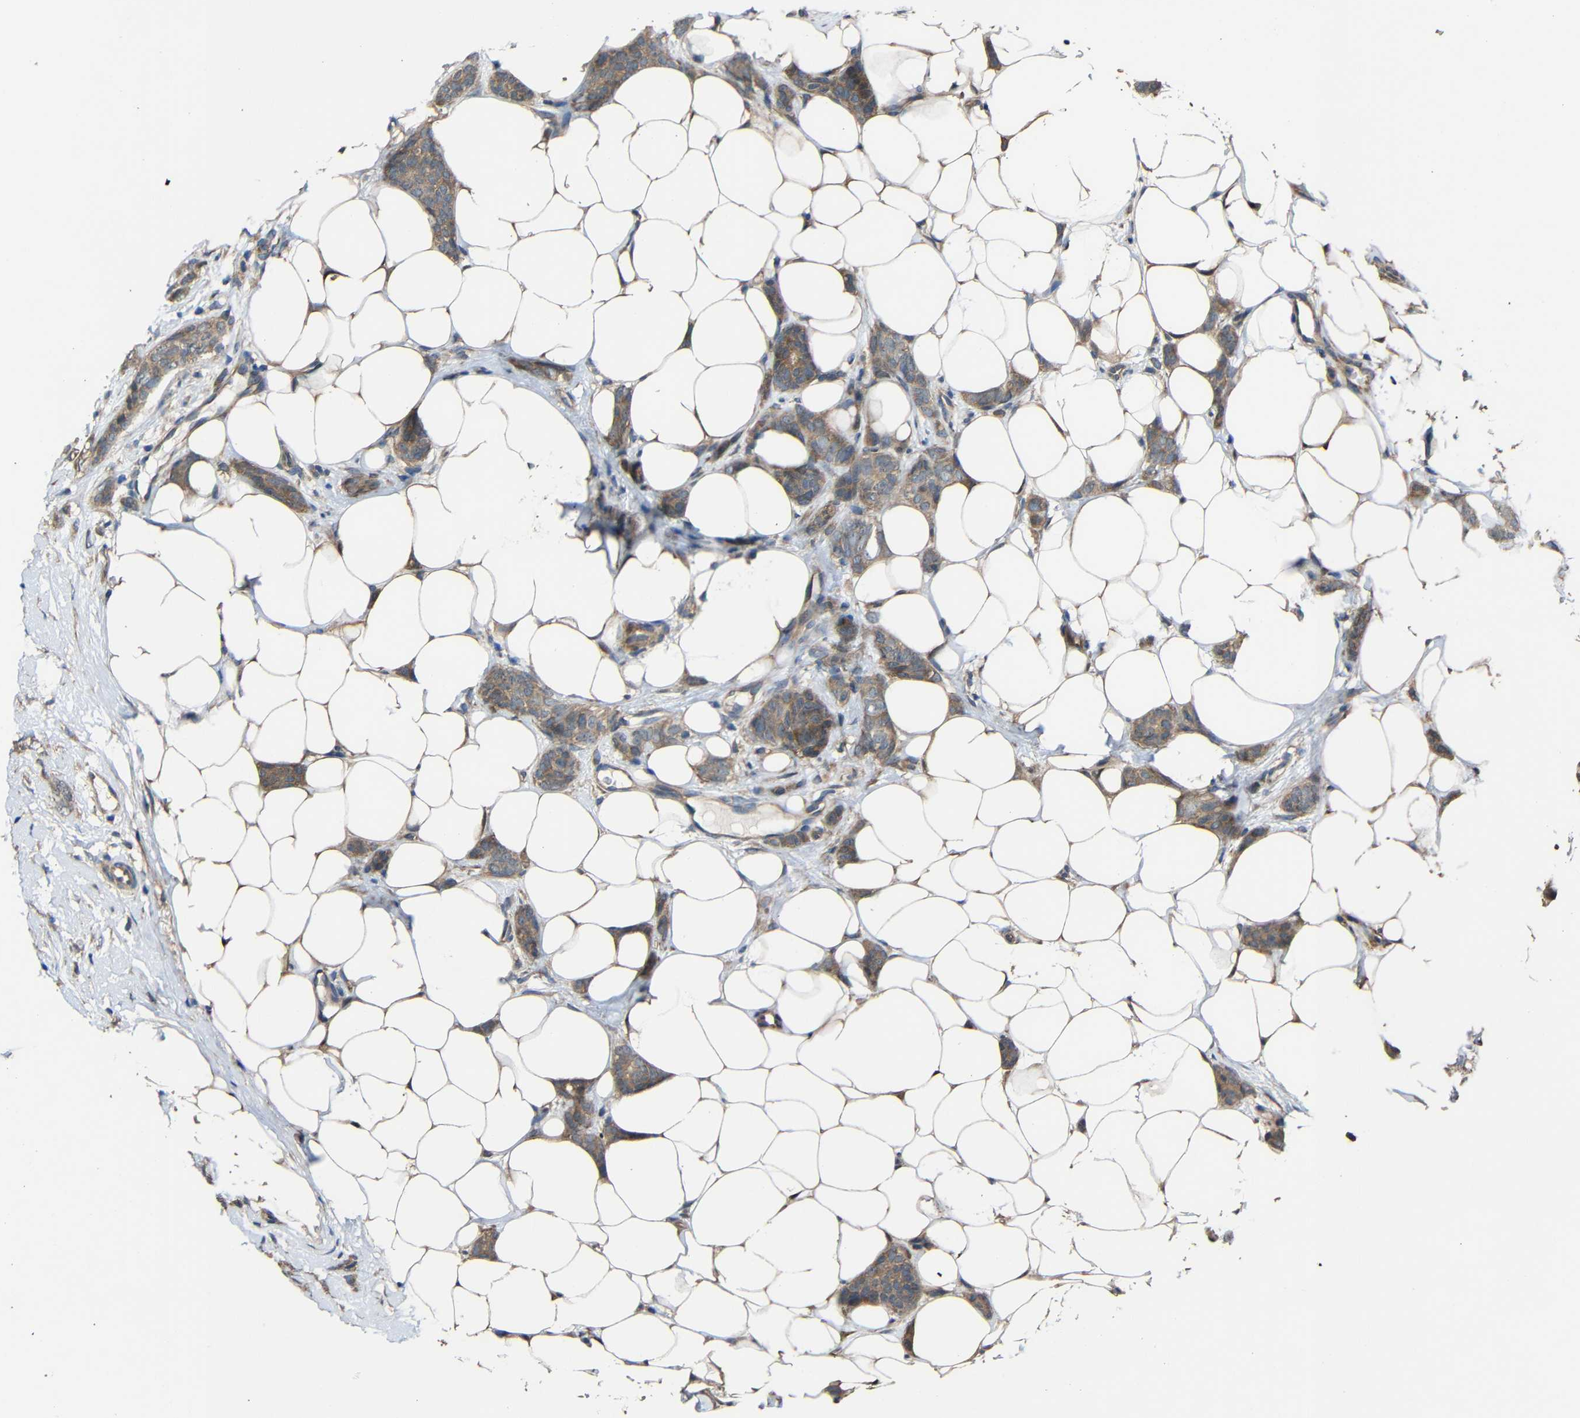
{"staining": {"intensity": "moderate", "quantity": ">75%", "location": "cytoplasmic/membranous"}, "tissue": "breast cancer", "cell_type": "Tumor cells", "image_type": "cancer", "snomed": [{"axis": "morphology", "description": "Lobular carcinoma"}, {"axis": "topography", "description": "Skin"}, {"axis": "topography", "description": "Breast"}], "caption": "A histopathology image of human lobular carcinoma (breast) stained for a protein displays moderate cytoplasmic/membranous brown staining in tumor cells. (brown staining indicates protein expression, while blue staining denotes nuclei).", "gene": "CHST9", "patient": {"sex": "female", "age": 46}}